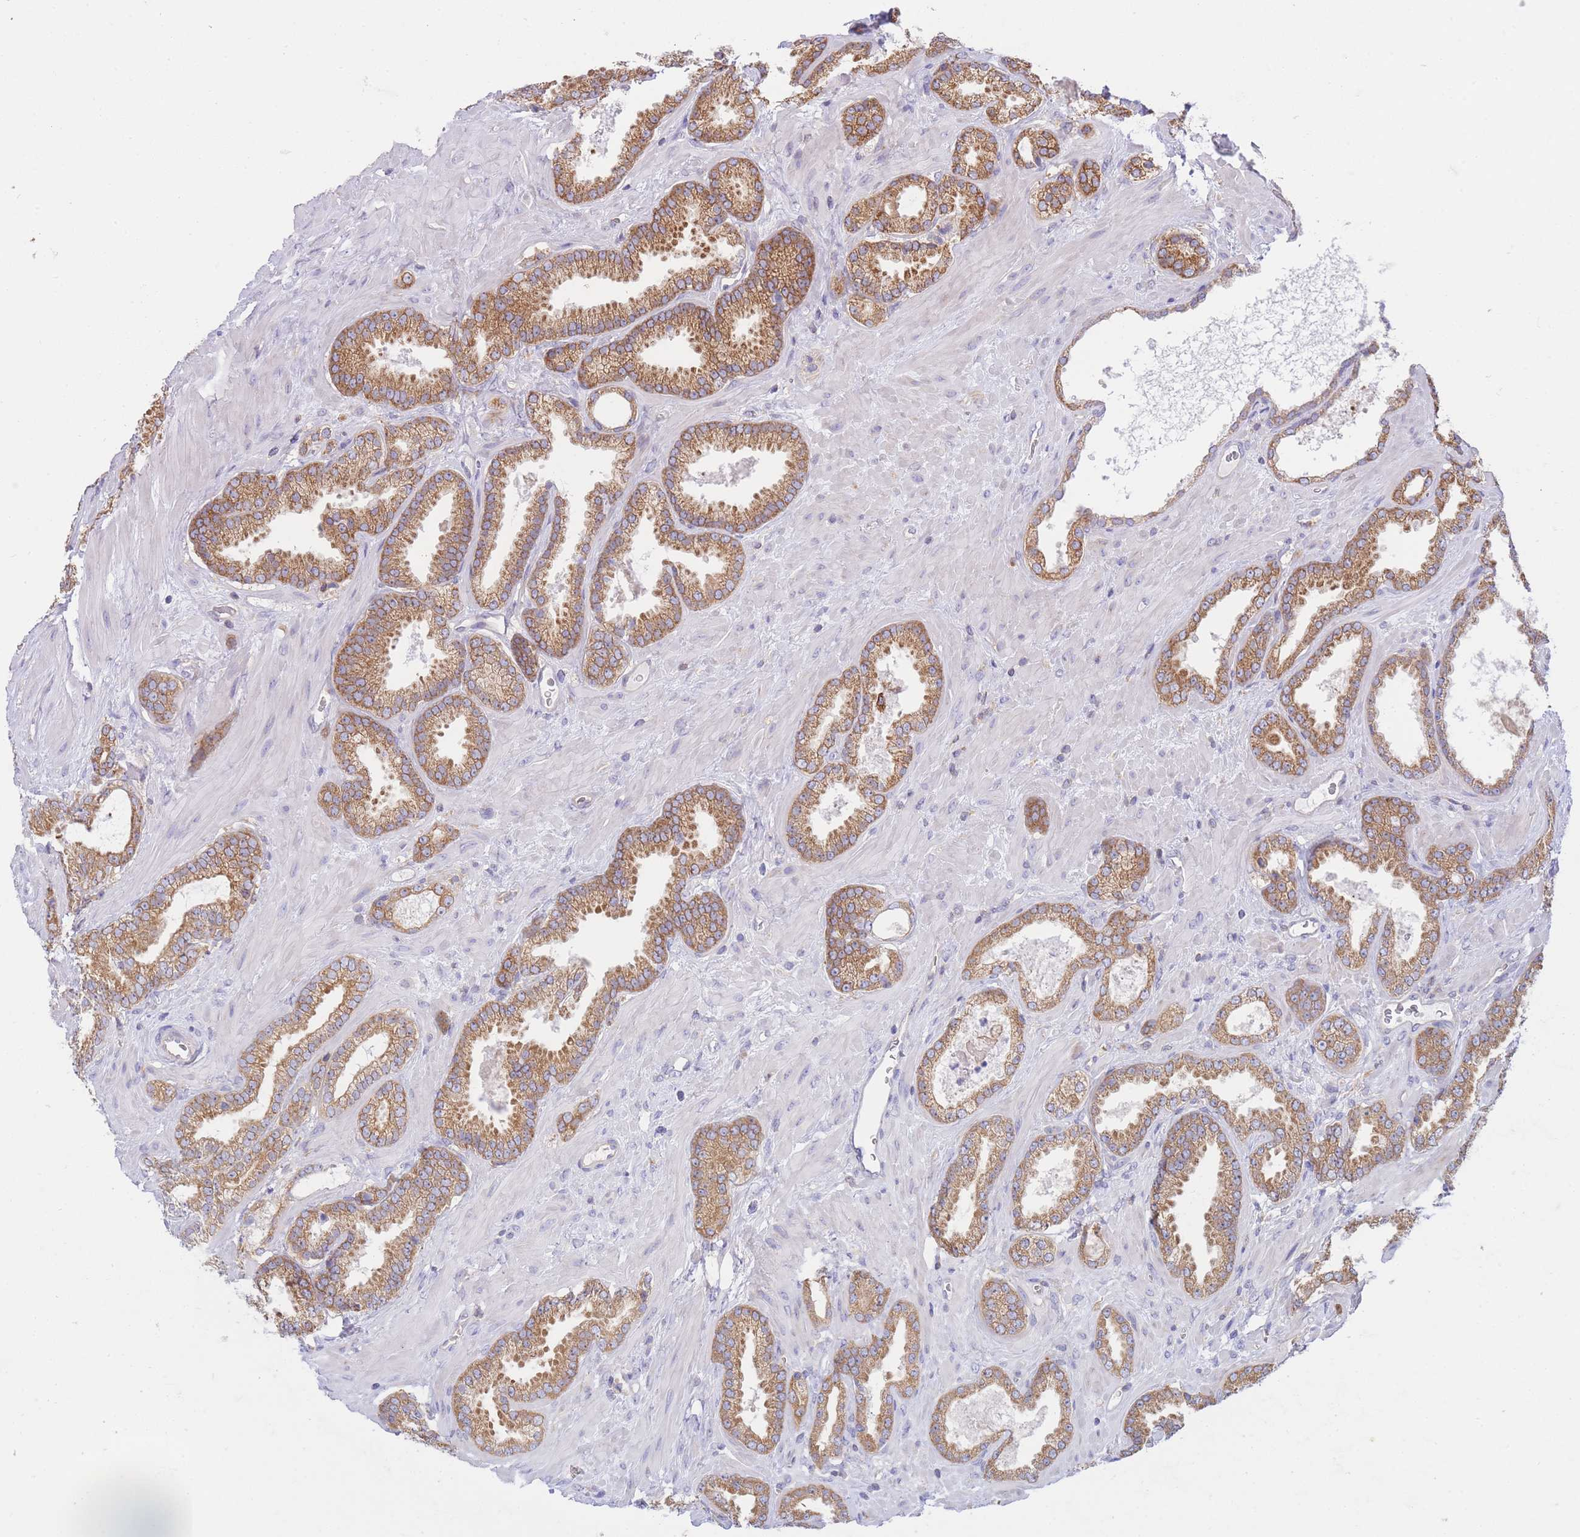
{"staining": {"intensity": "moderate", "quantity": ">75%", "location": "cytoplasmic/membranous"}, "tissue": "prostate cancer", "cell_type": "Tumor cells", "image_type": "cancer", "snomed": [{"axis": "morphology", "description": "Adenocarcinoma, Low grade"}, {"axis": "topography", "description": "Prostate"}], "caption": "High-power microscopy captured an immunohistochemistry (IHC) photomicrograph of prostate adenocarcinoma (low-grade), revealing moderate cytoplasmic/membranous expression in about >75% of tumor cells. (DAB = brown stain, brightfield microscopy at high magnification).", "gene": "SH2B2", "patient": {"sex": "male", "age": 62}}